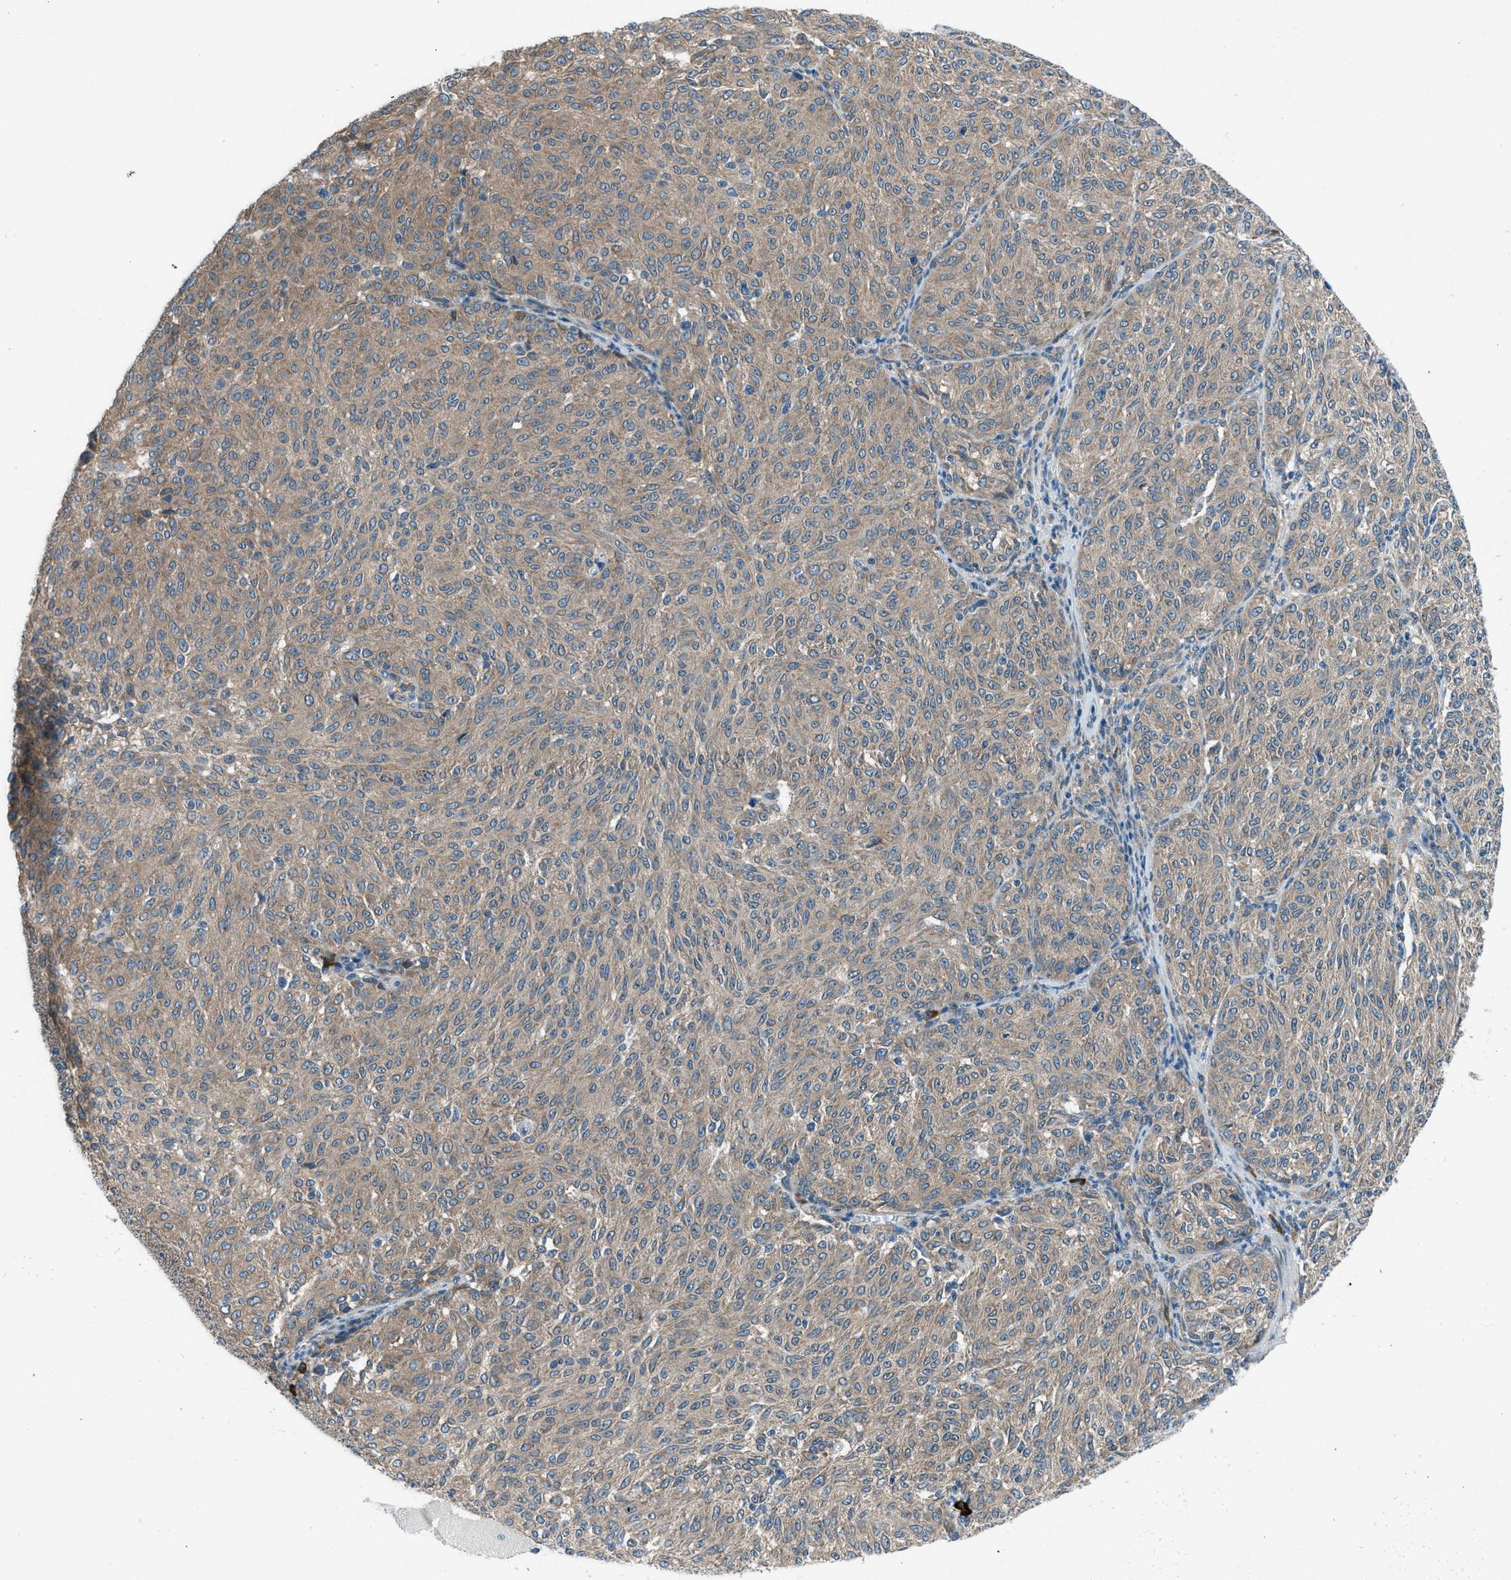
{"staining": {"intensity": "moderate", "quantity": ">75%", "location": "cytoplasmic/membranous"}, "tissue": "melanoma", "cell_type": "Tumor cells", "image_type": "cancer", "snomed": [{"axis": "morphology", "description": "Malignant melanoma, NOS"}, {"axis": "topography", "description": "Skin"}], "caption": "Protein staining demonstrates moderate cytoplasmic/membranous staining in about >75% of tumor cells in malignant melanoma.", "gene": "EDARADD", "patient": {"sex": "female", "age": 72}}